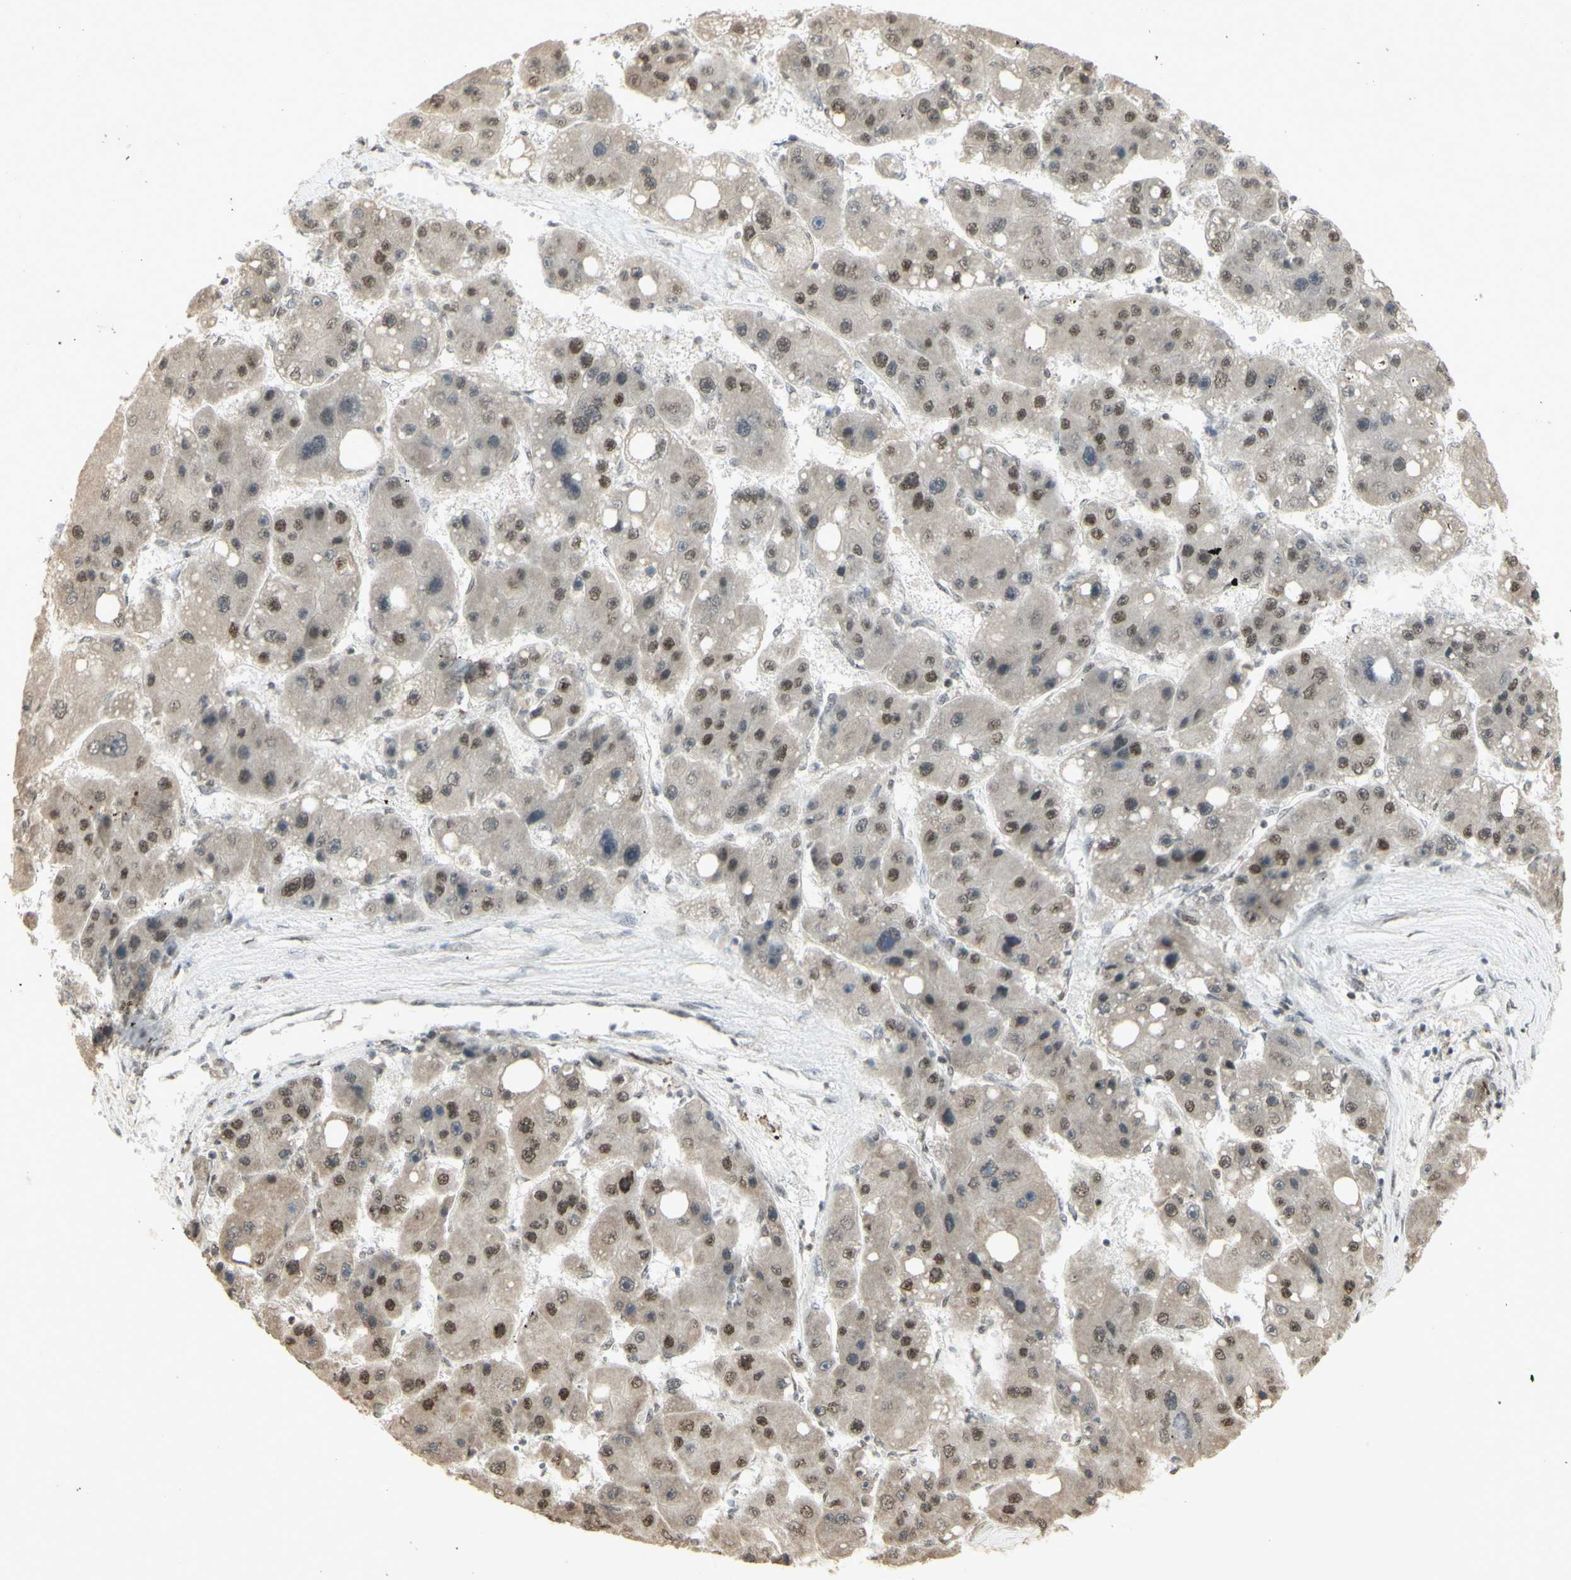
{"staining": {"intensity": "moderate", "quantity": "25%-75%", "location": "nuclear"}, "tissue": "liver cancer", "cell_type": "Tumor cells", "image_type": "cancer", "snomed": [{"axis": "morphology", "description": "Carcinoma, Hepatocellular, NOS"}, {"axis": "topography", "description": "Liver"}], "caption": "High-magnification brightfield microscopy of liver cancer (hepatocellular carcinoma) stained with DAB (brown) and counterstained with hematoxylin (blue). tumor cells exhibit moderate nuclear staining is appreciated in approximately25%-75% of cells. The staining is performed using DAB brown chromogen to label protein expression. The nuclei are counter-stained blue using hematoxylin.", "gene": "CCNT1", "patient": {"sex": "female", "age": 61}}